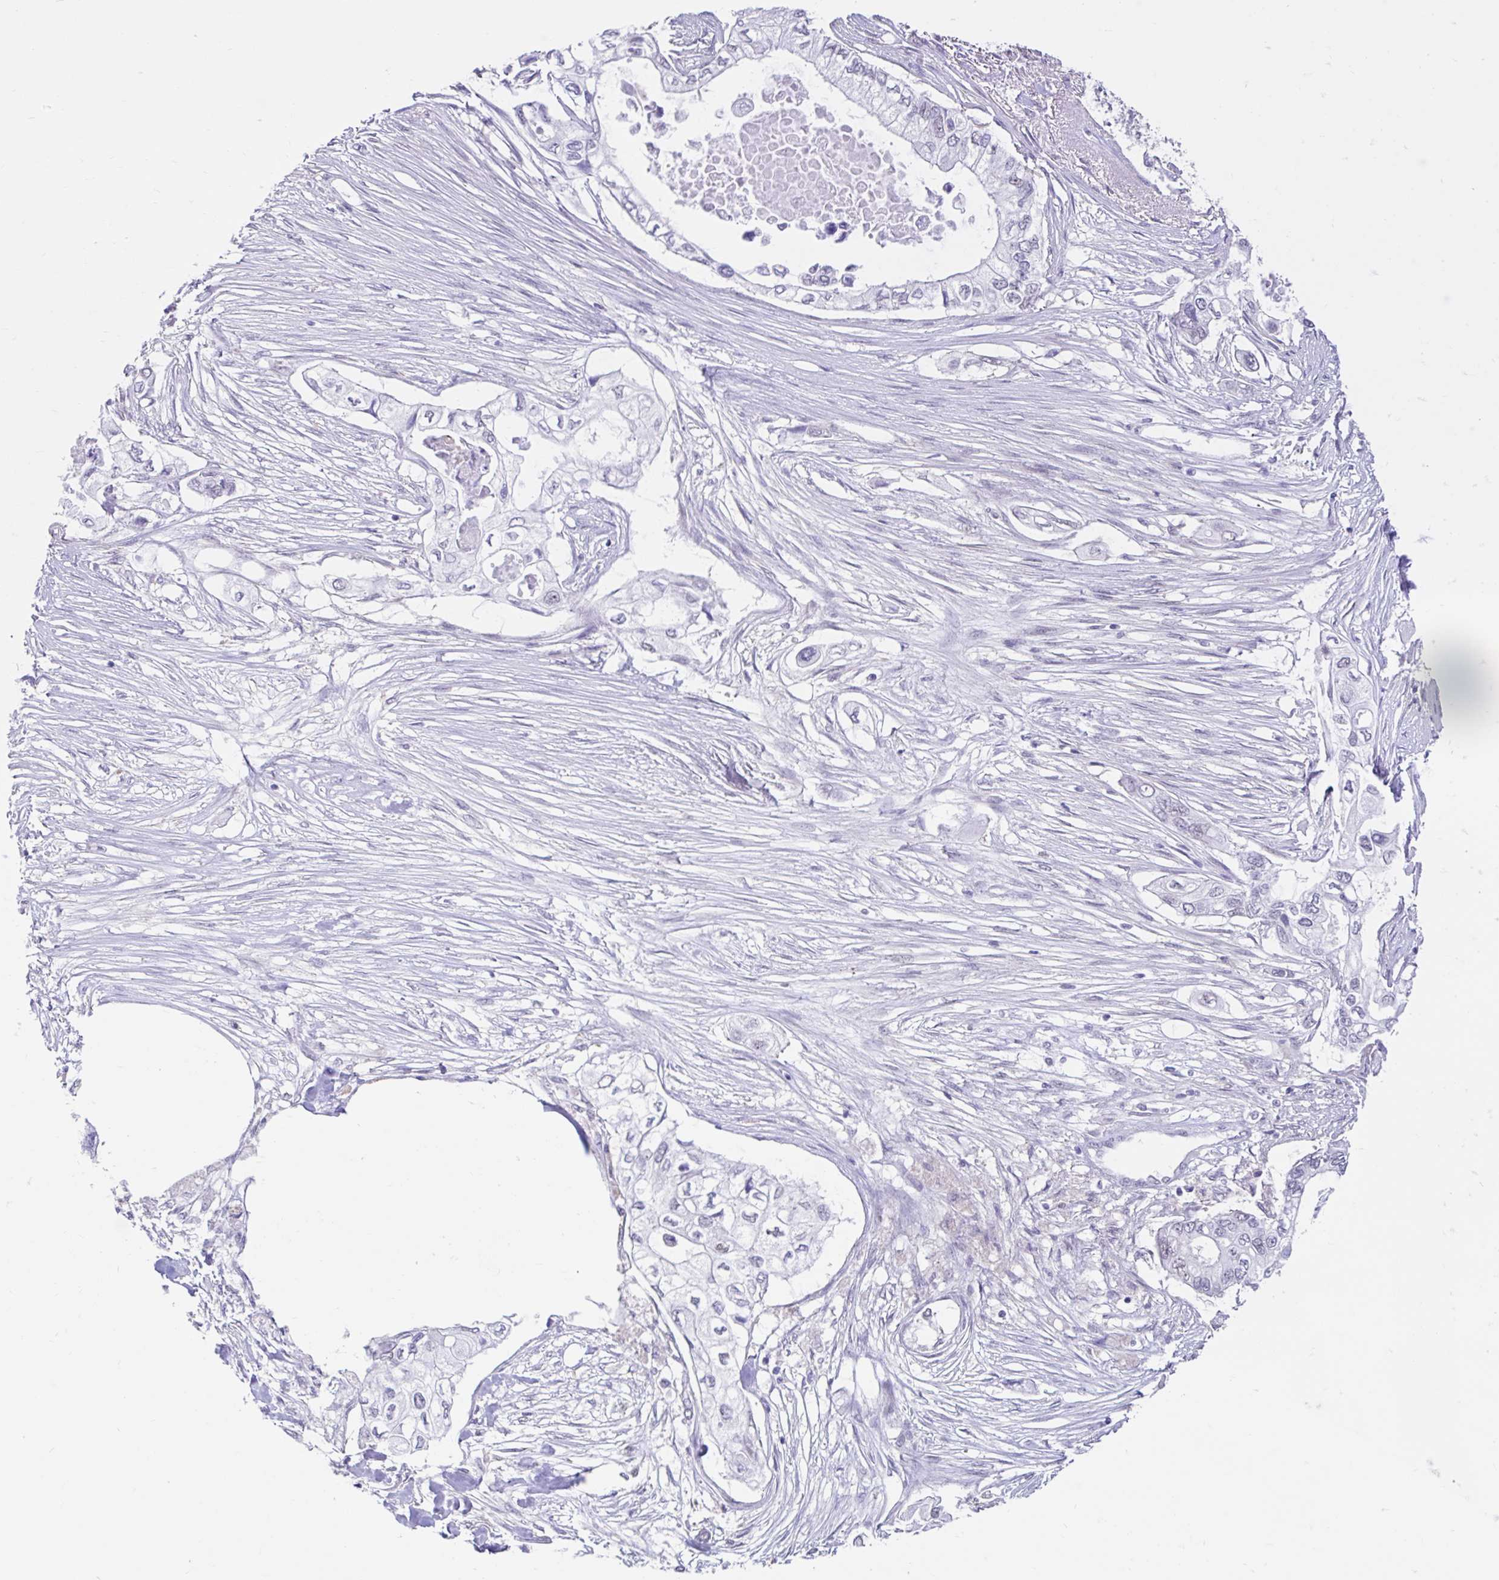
{"staining": {"intensity": "negative", "quantity": "none", "location": "none"}, "tissue": "pancreatic cancer", "cell_type": "Tumor cells", "image_type": "cancer", "snomed": [{"axis": "morphology", "description": "Adenocarcinoma, NOS"}, {"axis": "topography", "description": "Pancreas"}], "caption": "DAB immunohistochemical staining of human adenocarcinoma (pancreatic) displays no significant positivity in tumor cells.", "gene": "DCAF17", "patient": {"sex": "female", "age": 63}}